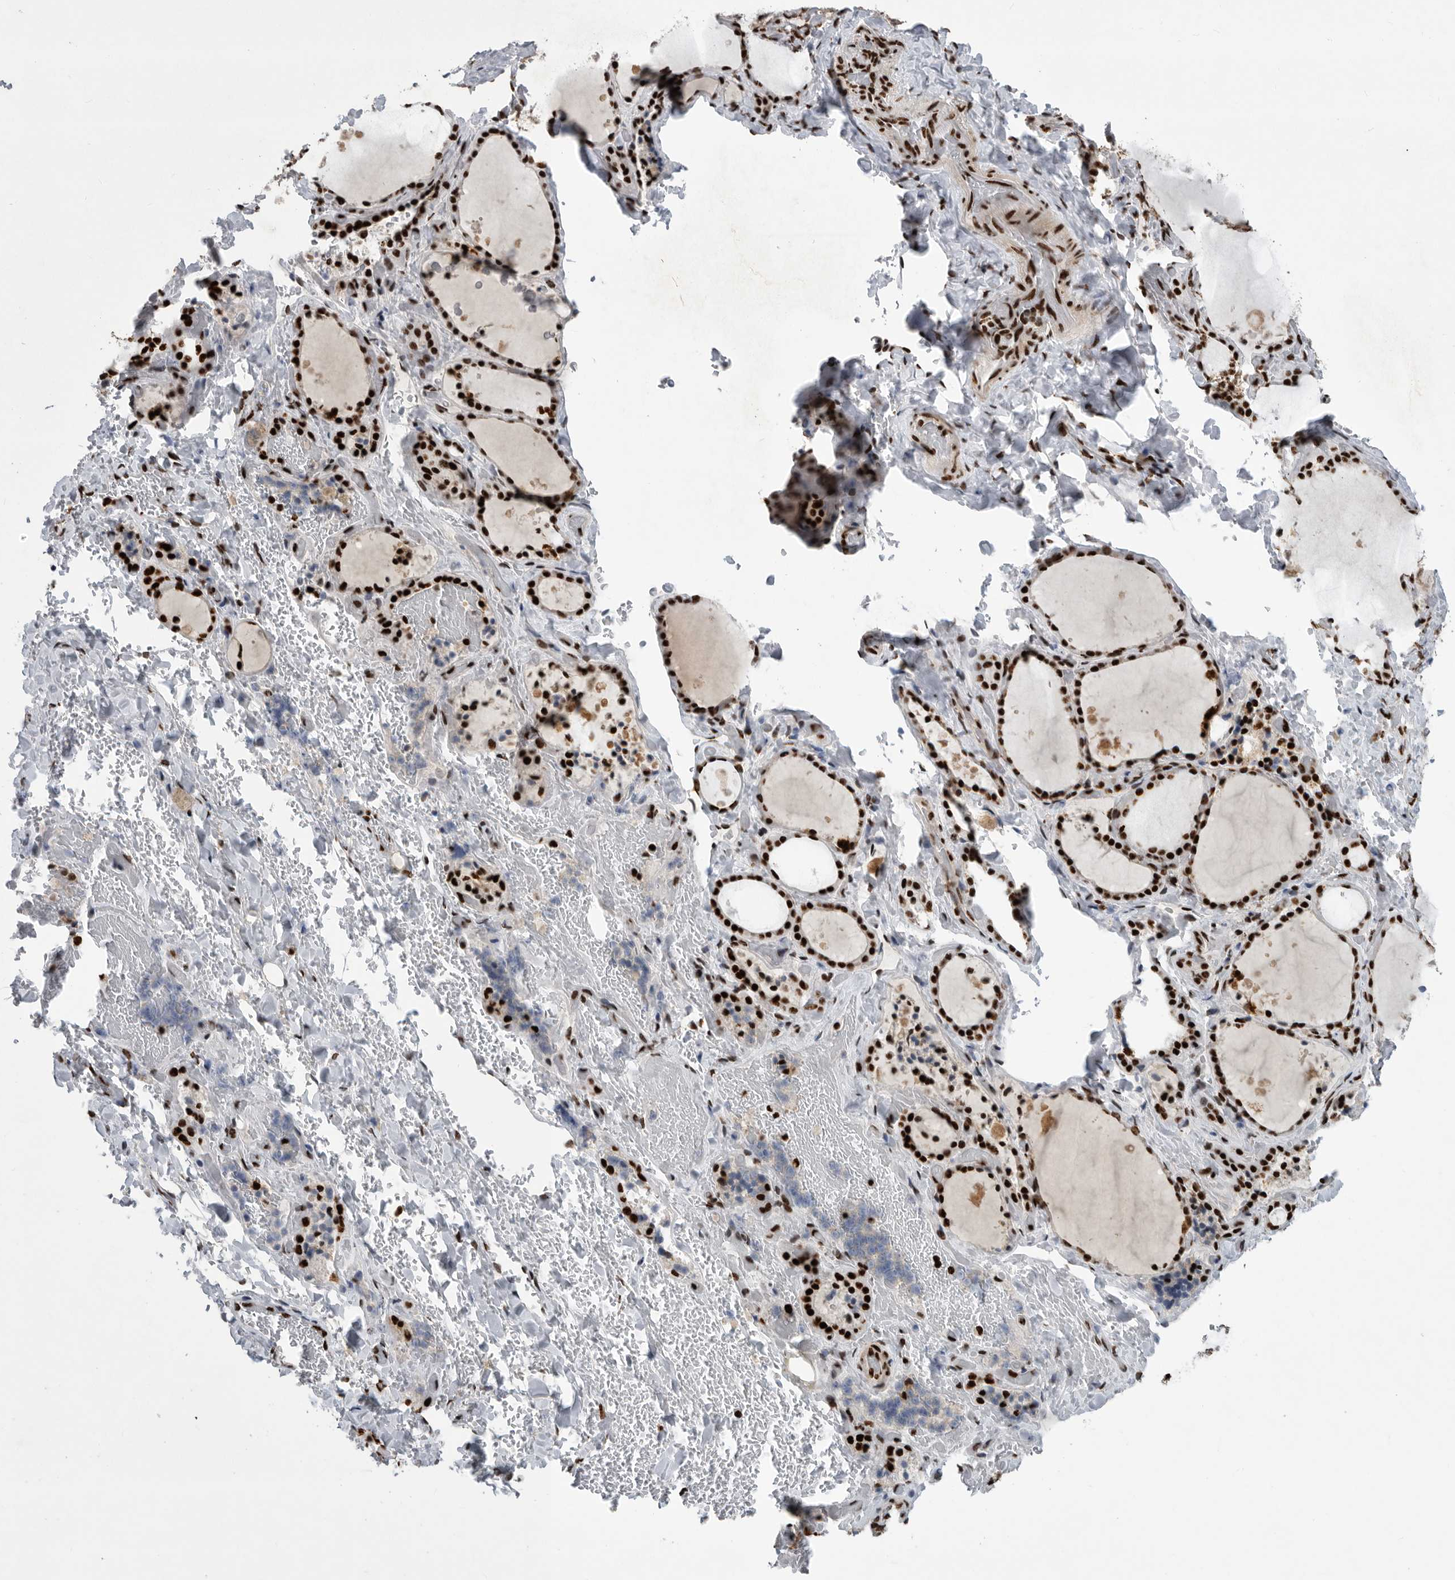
{"staining": {"intensity": "strong", "quantity": ">75%", "location": "nuclear"}, "tissue": "thyroid gland", "cell_type": "Glandular cells", "image_type": "normal", "snomed": [{"axis": "morphology", "description": "Normal tissue, NOS"}, {"axis": "topography", "description": "Thyroid gland"}], "caption": "Immunohistochemistry (IHC) (DAB) staining of unremarkable thyroid gland shows strong nuclear protein expression in about >75% of glandular cells. (IHC, brightfield microscopy, high magnification).", "gene": "BCLAF1", "patient": {"sex": "female", "age": 44}}